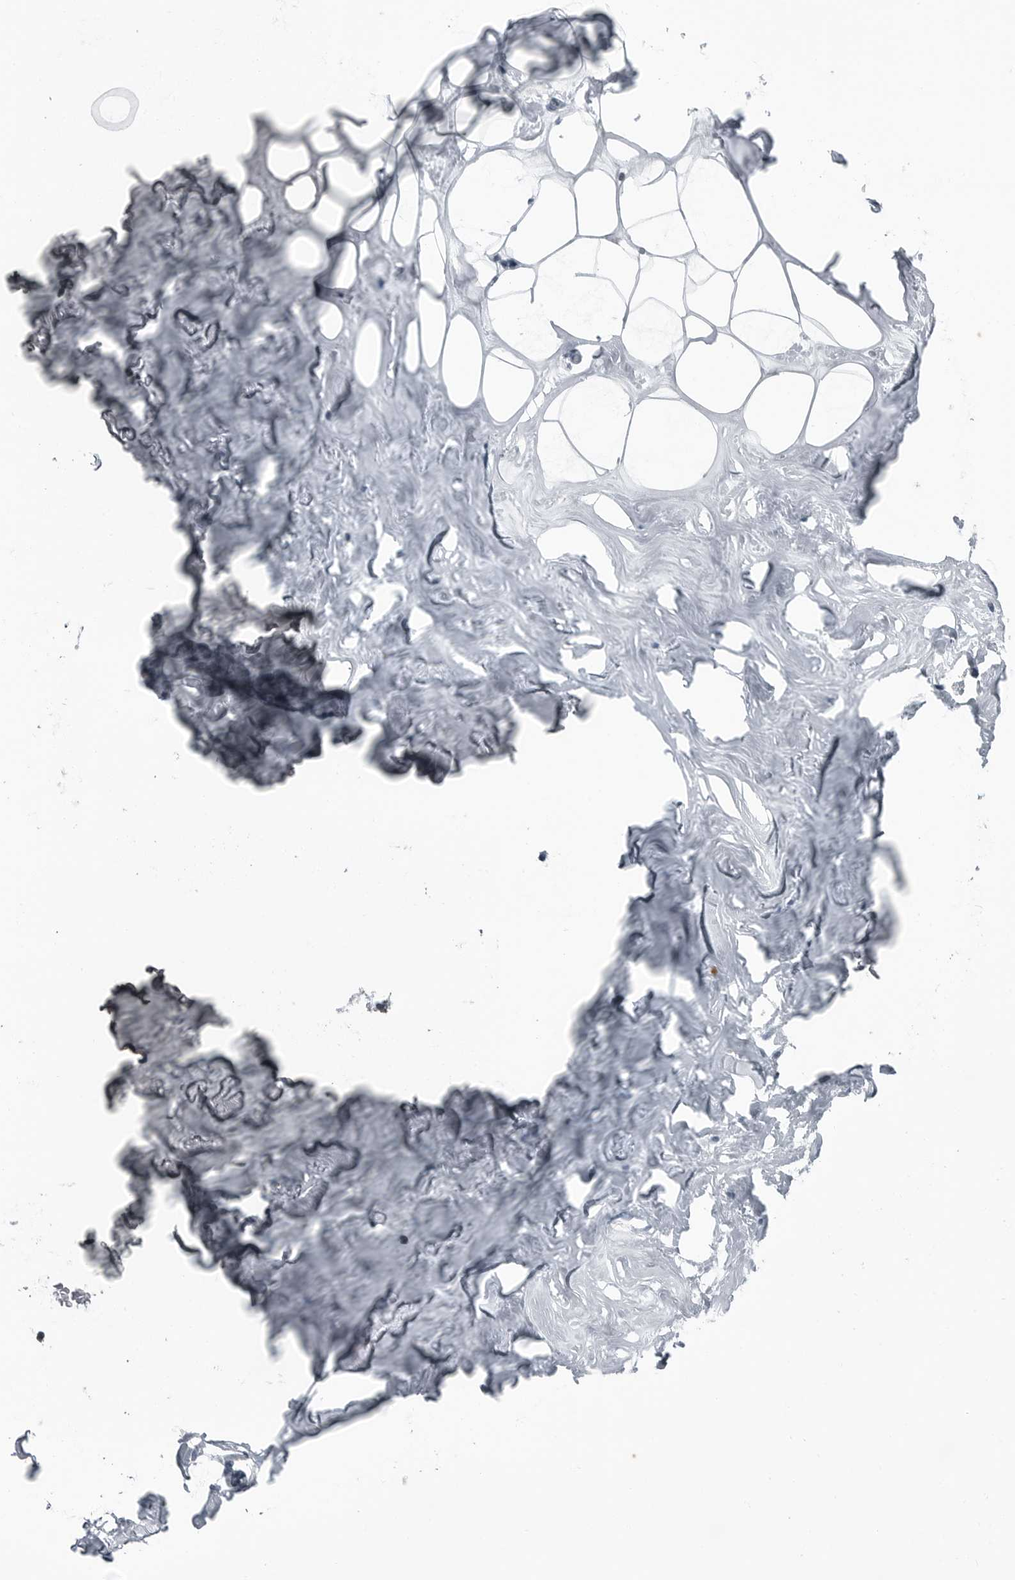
{"staining": {"intensity": "negative", "quantity": "none", "location": "none"}, "tissue": "adipose tissue", "cell_type": "Adipocytes", "image_type": "normal", "snomed": [{"axis": "morphology", "description": "Normal tissue, NOS"}, {"axis": "morphology", "description": "Fibrosis, NOS"}, {"axis": "topography", "description": "Breast"}, {"axis": "topography", "description": "Adipose tissue"}], "caption": "IHC image of normal human adipose tissue stained for a protein (brown), which displays no staining in adipocytes. (DAB immunohistochemistry (IHC) with hematoxylin counter stain).", "gene": "GAK", "patient": {"sex": "female", "age": 39}}